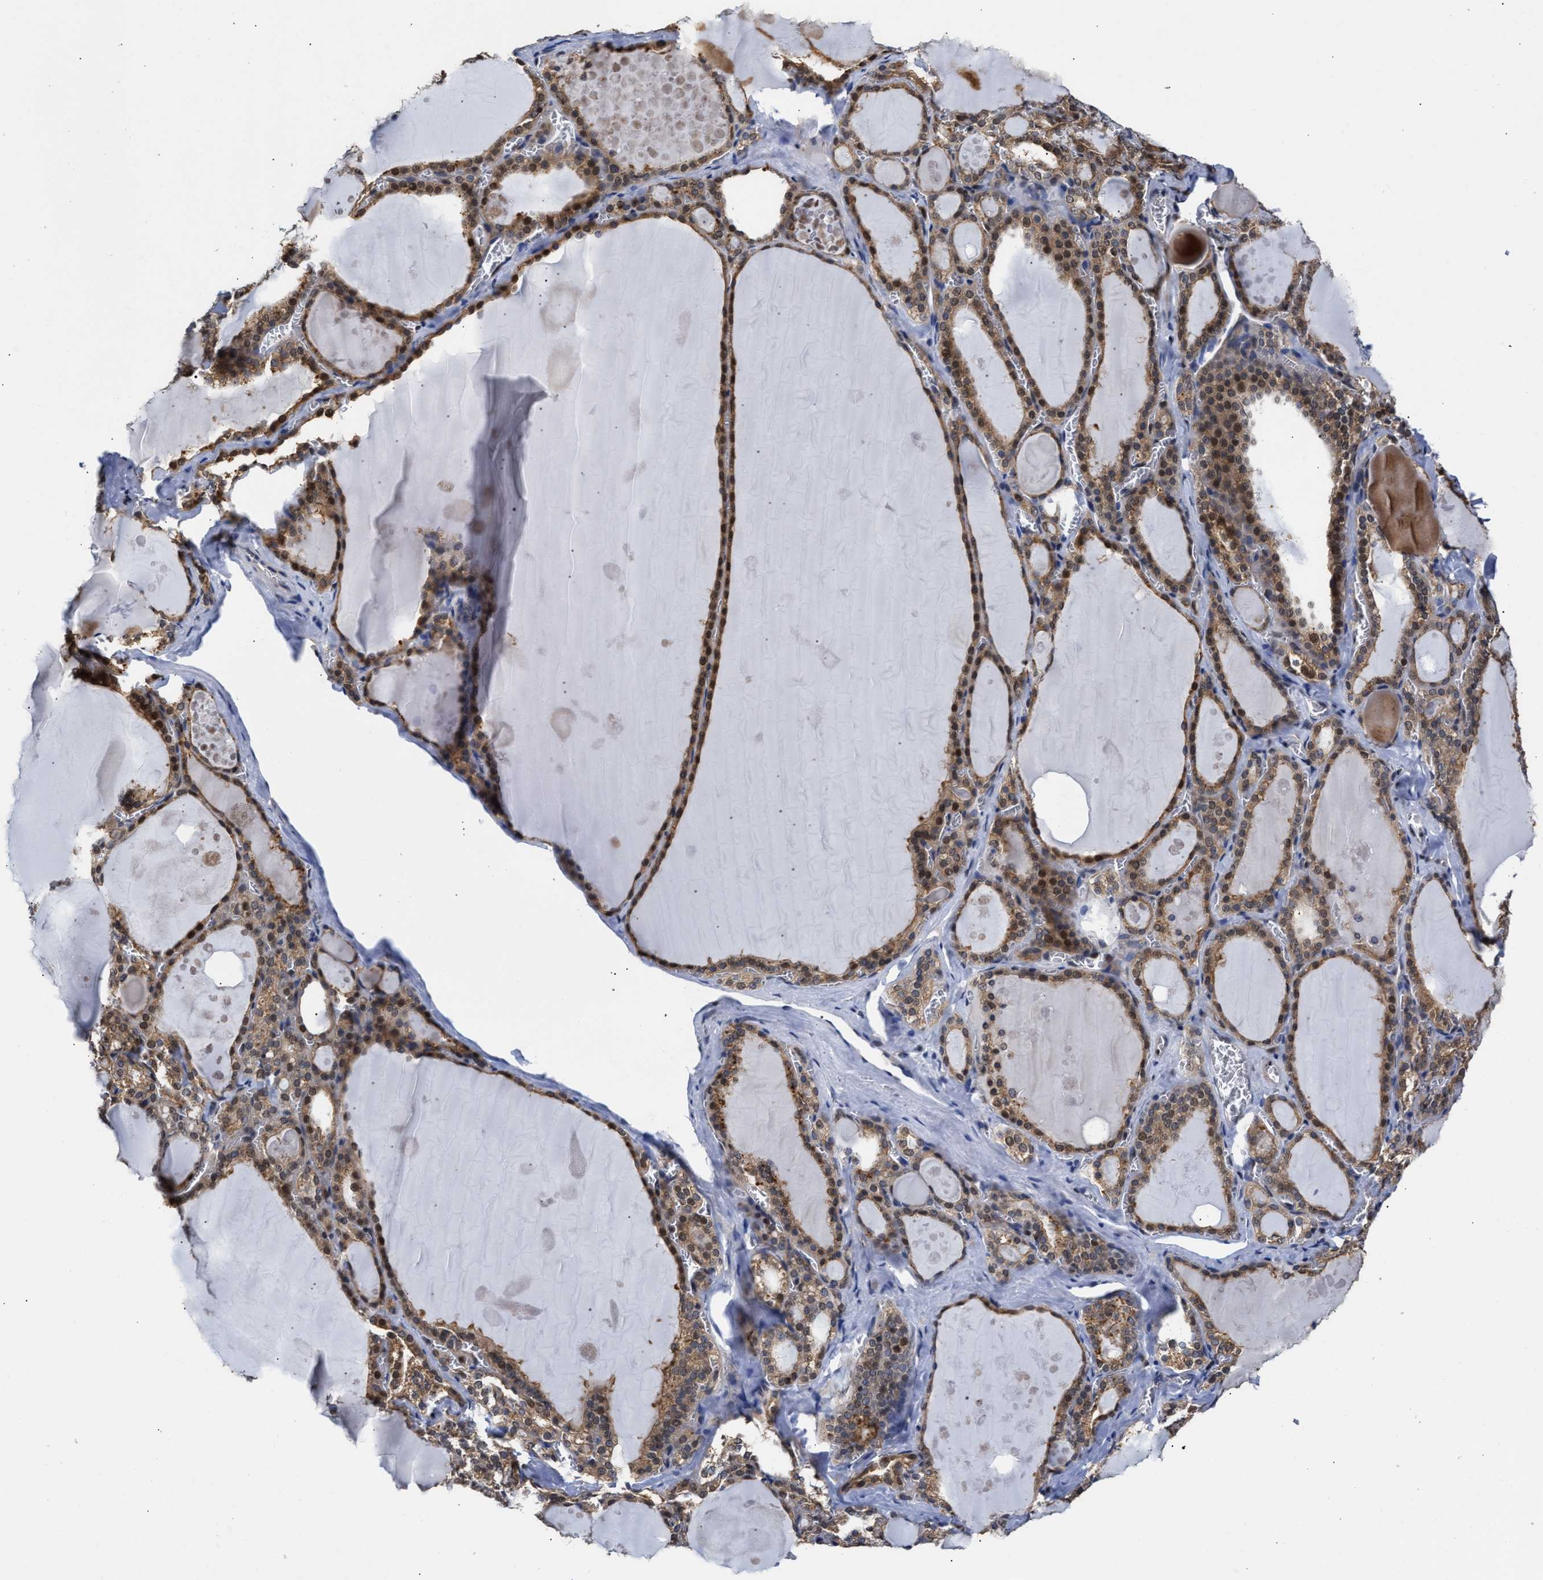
{"staining": {"intensity": "moderate", "quantity": ">75%", "location": "cytoplasmic/membranous"}, "tissue": "thyroid gland", "cell_type": "Glandular cells", "image_type": "normal", "snomed": [{"axis": "morphology", "description": "Normal tissue, NOS"}, {"axis": "topography", "description": "Thyroid gland"}], "caption": "Protein staining by immunohistochemistry demonstrates moderate cytoplasmic/membranous staining in approximately >75% of glandular cells in normal thyroid gland. (brown staining indicates protein expression, while blue staining denotes nuclei).", "gene": "CLIP2", "patient": {"sex": "male", "age": 56}}